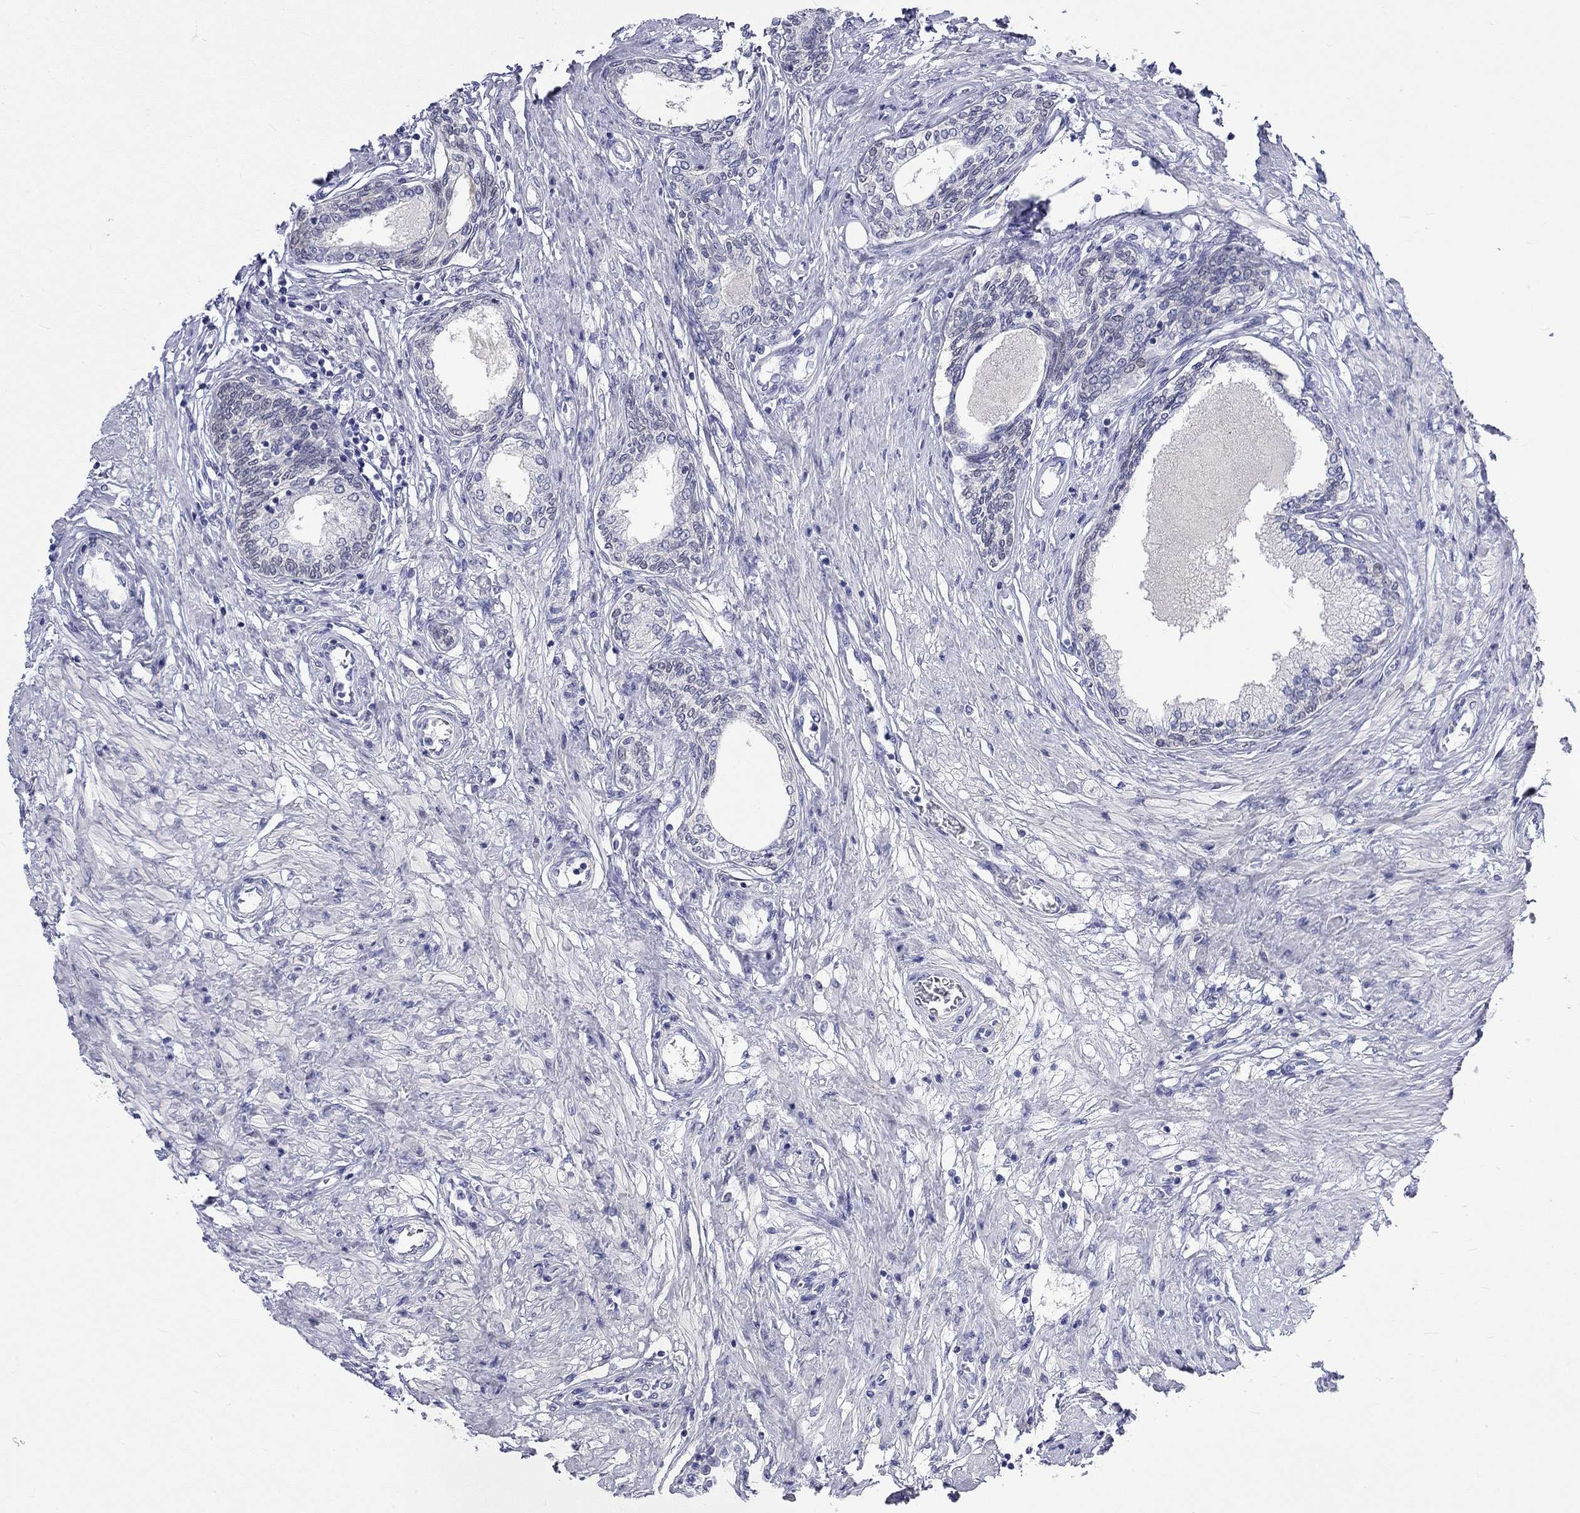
{"staining": {"intensity": "negative", "quantity": "none", "location": "none"}, "tissue": "prostate cancer", "cell_type": "Tumor cells", "image_type": "cancer", "snomed": [{"axis": "morphology", "description": "Adenocarcinoma, Low grade"}, {"axis": "topography", "description": "Prostate and seminal vesicle, NOS"}], "caption": "DAB immunohistochemical staining of human prostate adenocarcinoma (low-grade) shows no significant expression in tumor cells.", "gene": "CERS1", "patient": {"sex": "male", "age": 61}}